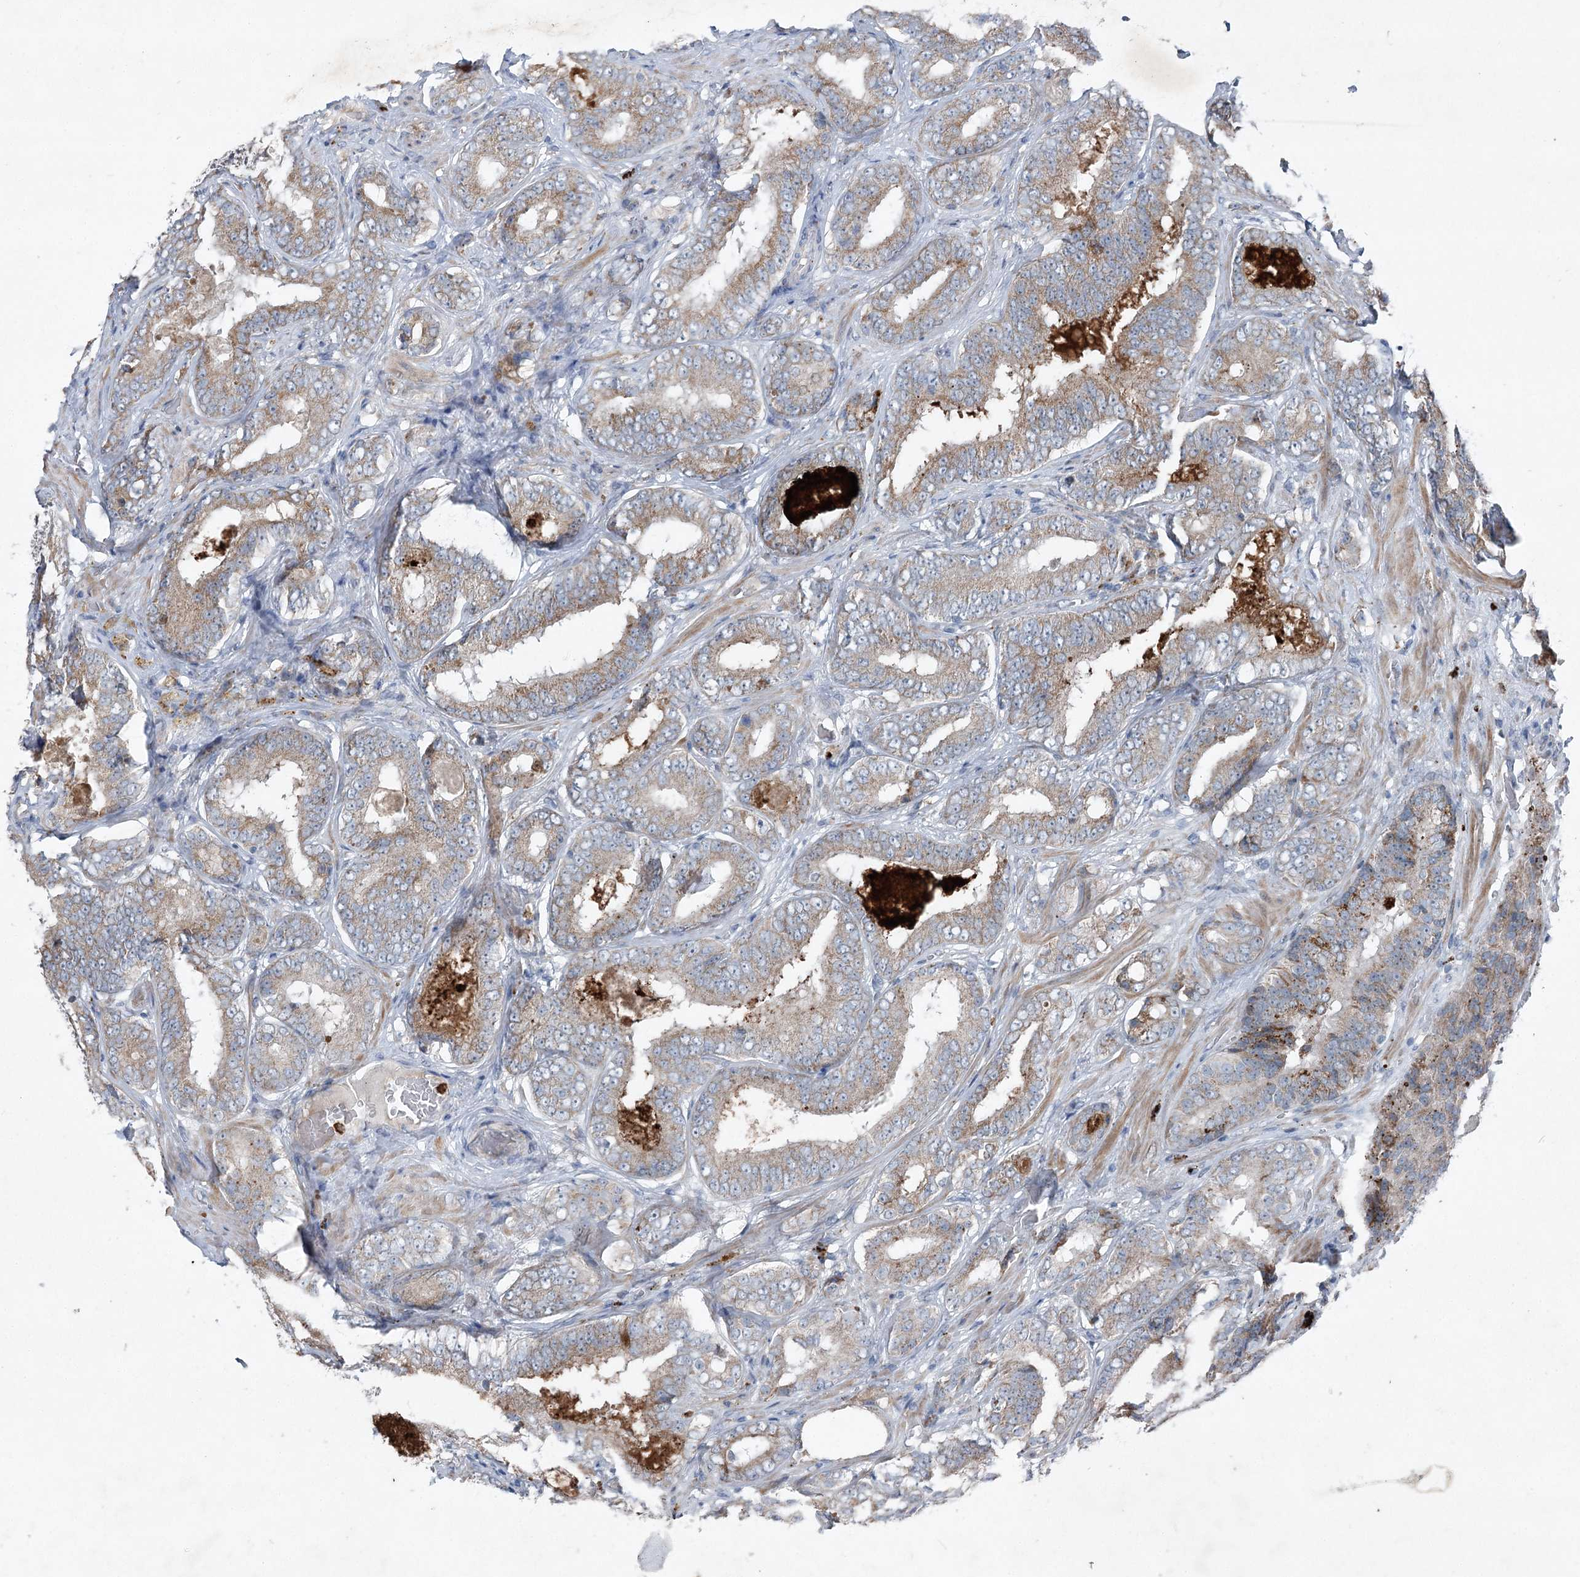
{"staining": {"intensity": "moderate", "quantity": ">75%", "location": "cytoplasmic/membranous"}, "tissue": "prostate cancer", "cell_type": "Tumor cells", "image_type": "cancer", "snomed": [{"axis": "morphology", "description": "Adenocarcinoma, High grade"}, {"axis": "topography", "description": "Prostate"}], "caption": "Immunohistochemical staining of human prostate cancer shows medium levels of moderate cytoplasmic/membranous positivity in about >75% of tumor cells. The protein of interest is shown in brown color, while the nuclei are stained blue.", "gene": "PLA2G12A", "patient": {"sex": "male", "age": 57}}